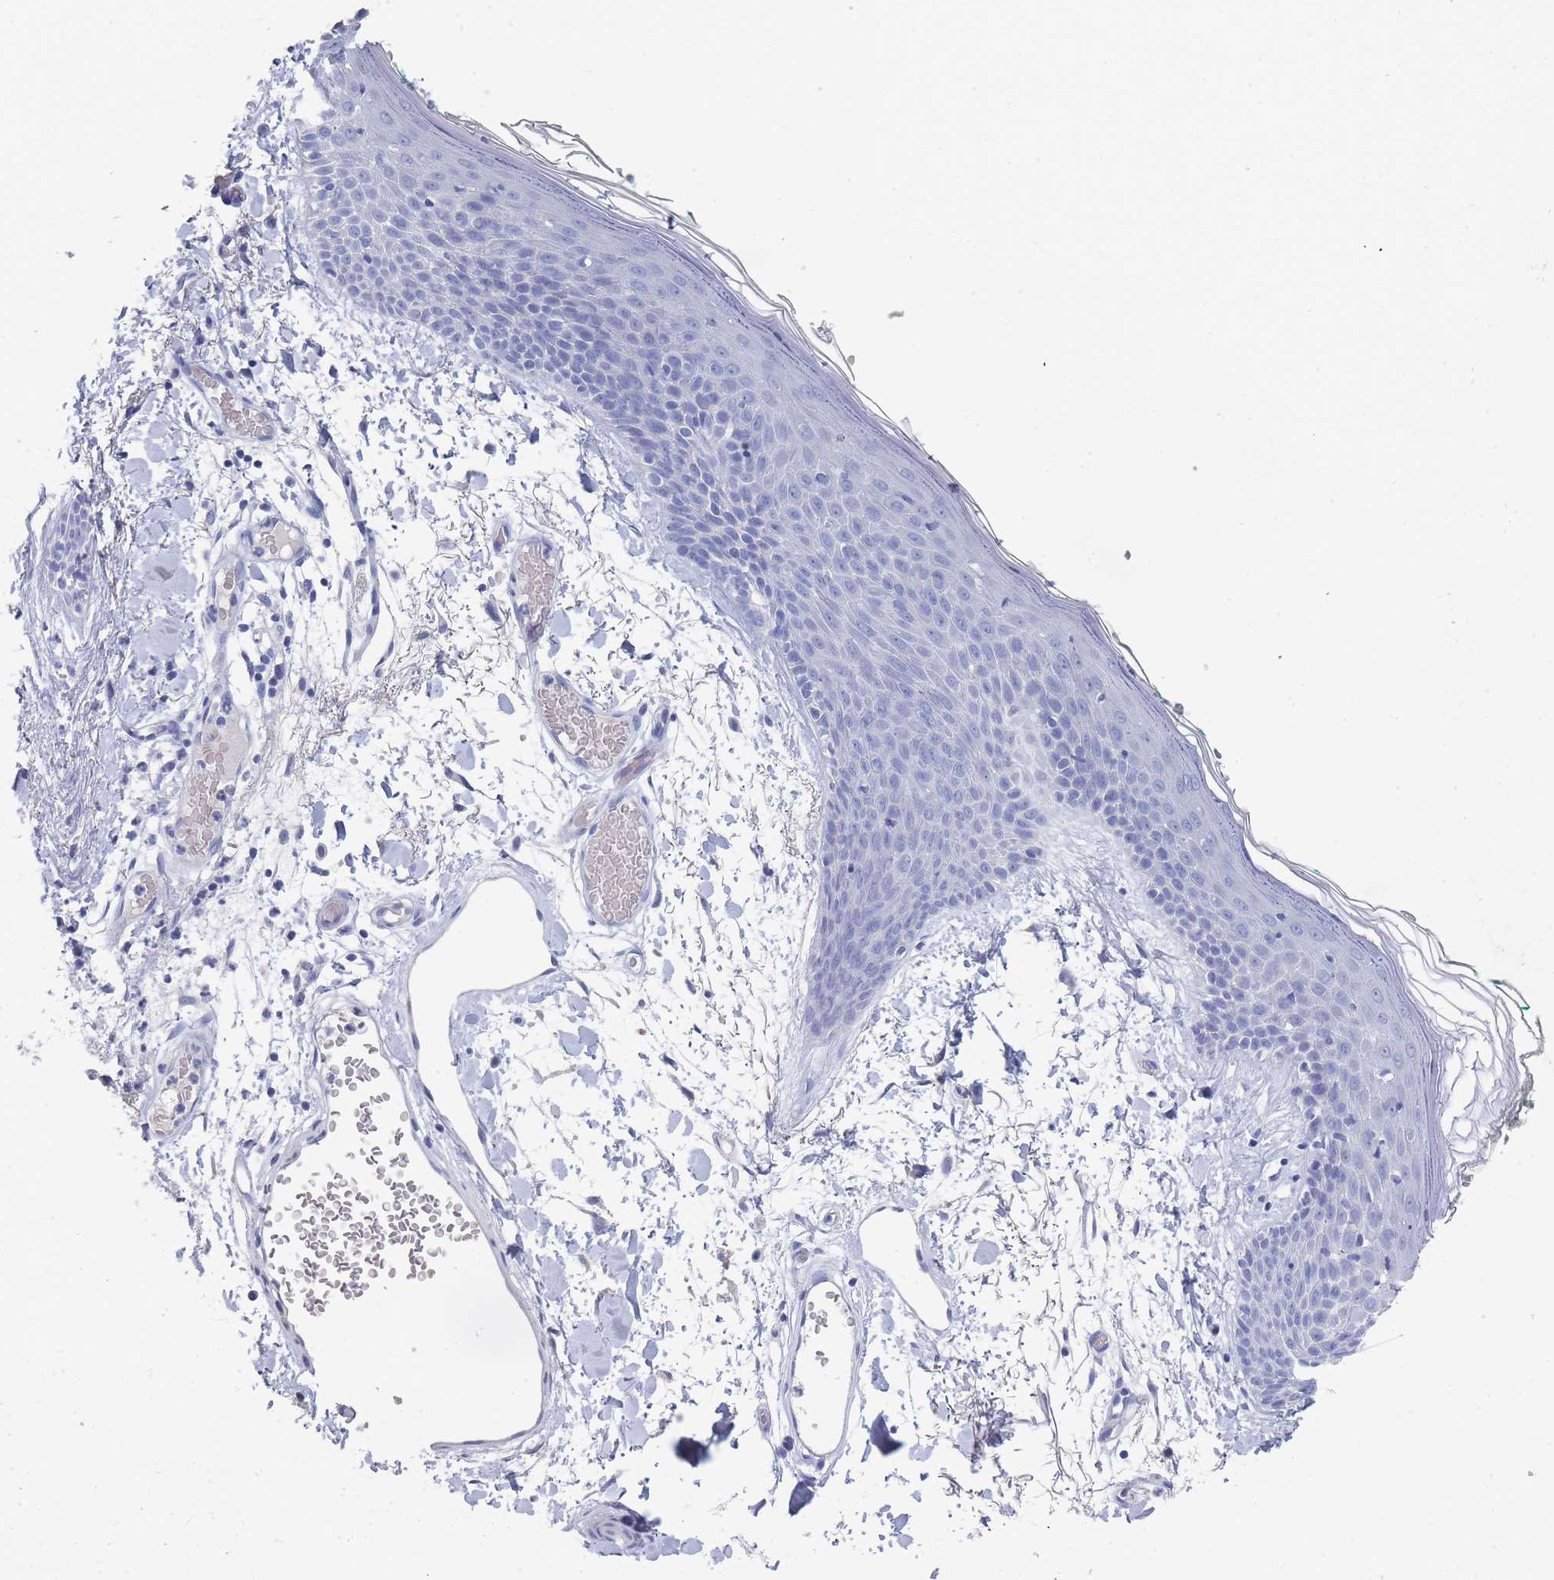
{"staining": {"intensity": "negative", "quantity": "none", "location": "none"}, "tissue": "skin", "cell_type": "Fibroblasts", "image_type": "normal", "snomed": [{"axis": "morphology", "description": "Normal tissue, NOS"}, {"axis": "topography", "description": "Skin"}], "caption": "IHC image of normal skin: skin stained with DAB displays no significant protein expression in fibroblasts. (Stains: DAB (3,3'-diaminobenzidine) immunohistochemistry (IHC) with hematoxylin counter stain, Microscopy: brightfield microscopy at high magnification).", "gene": "ACAD11", "patient": {"sex": "male", "age": 79}}